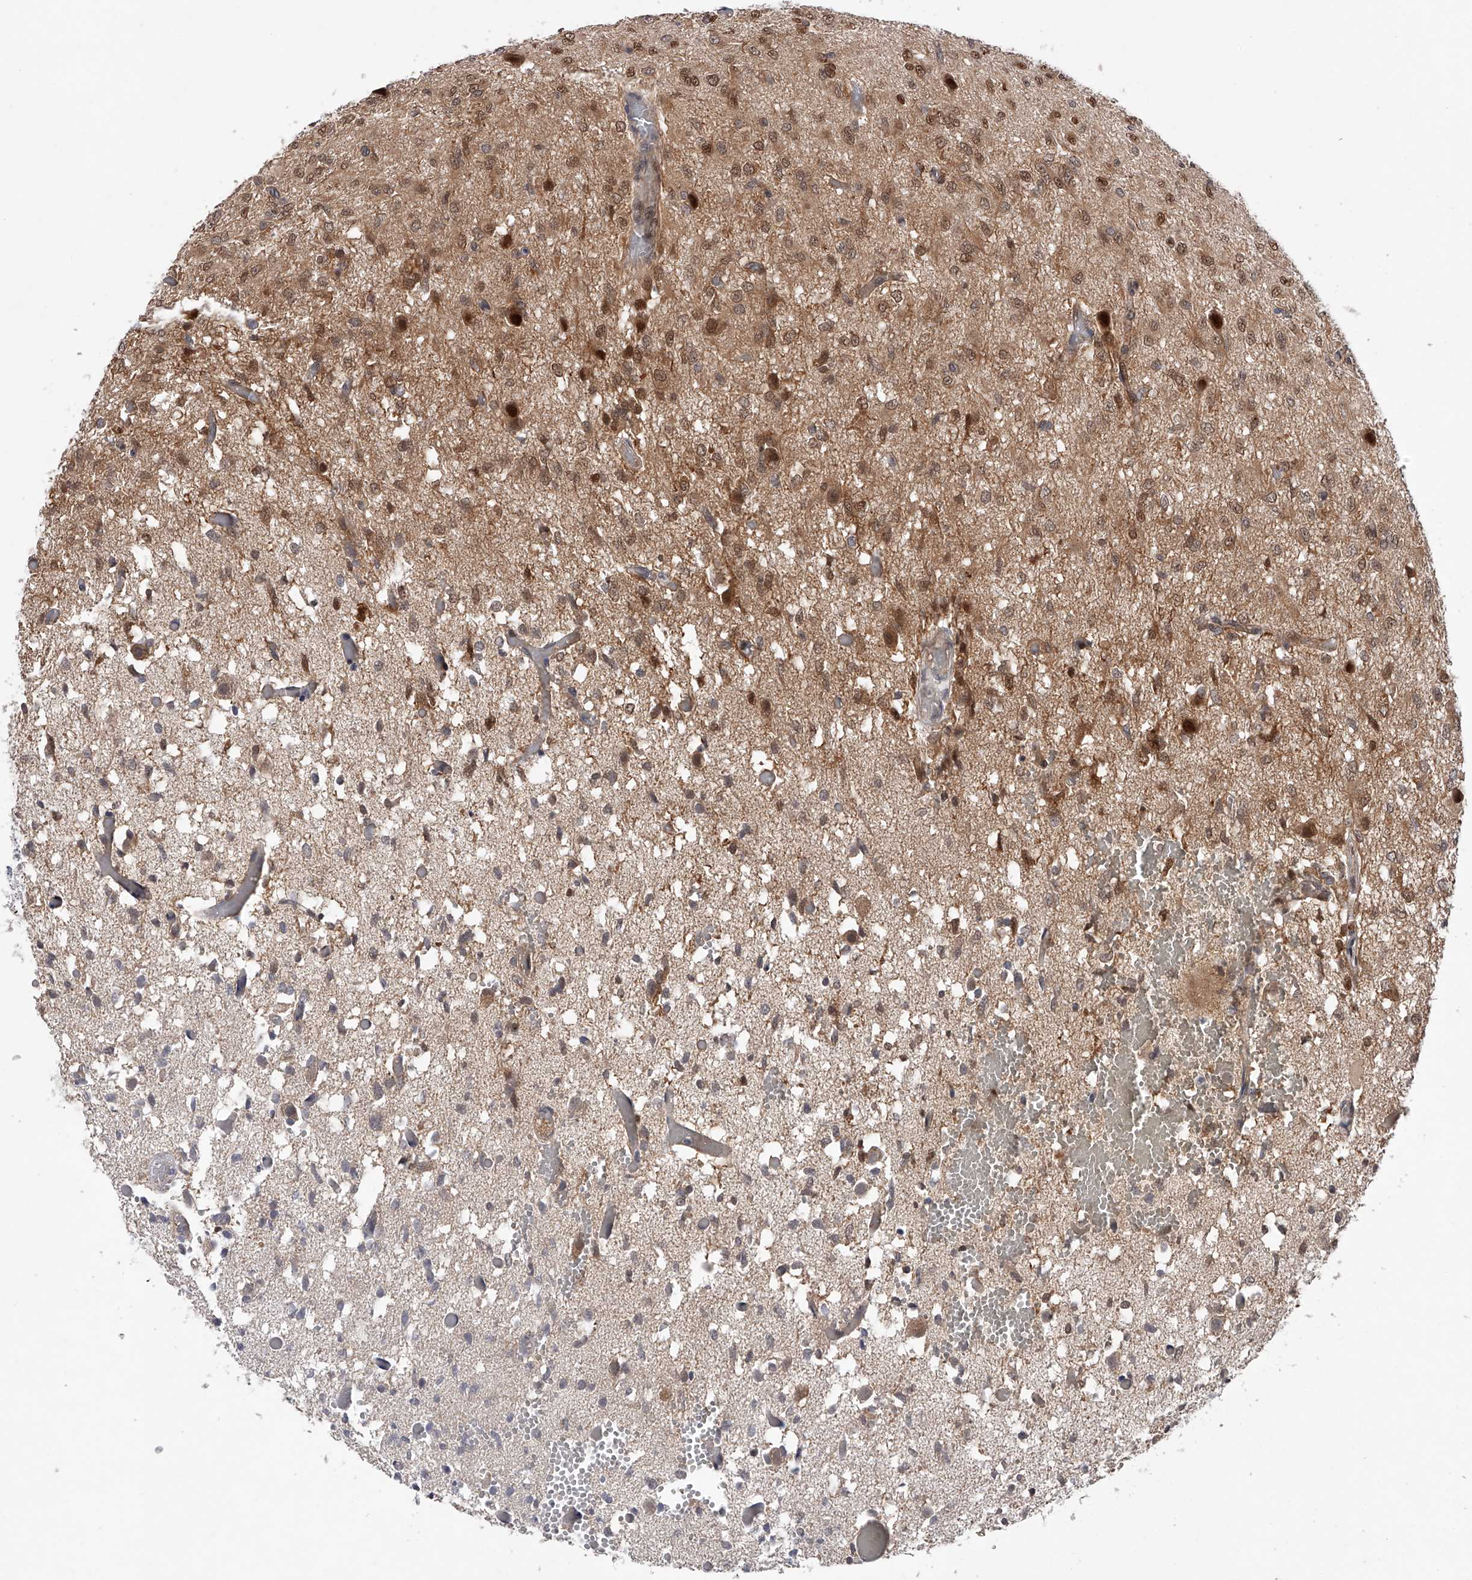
{"staining": {"intensity": "moderate", "quantity": "25%-75%", "location": "cytoplasmic/membranous,nuclear"}, "tissue": "glioma", "cell_type": "Tumor cells", "image_type": "cancer", "snomed": [{"axis": "morphology", "description": "Glioma, malignant, High grade"}, {"axis": "topography", "description": "Brain"}], "caption": "Glioma stained with a brown dye demonstrates moderate cytoplasmic/membranous and nuclear positive positivity in about 25%-75% of tumor cells.", "gene": "RWDD2A", "patient": {"sex": "female", "age": 59}}